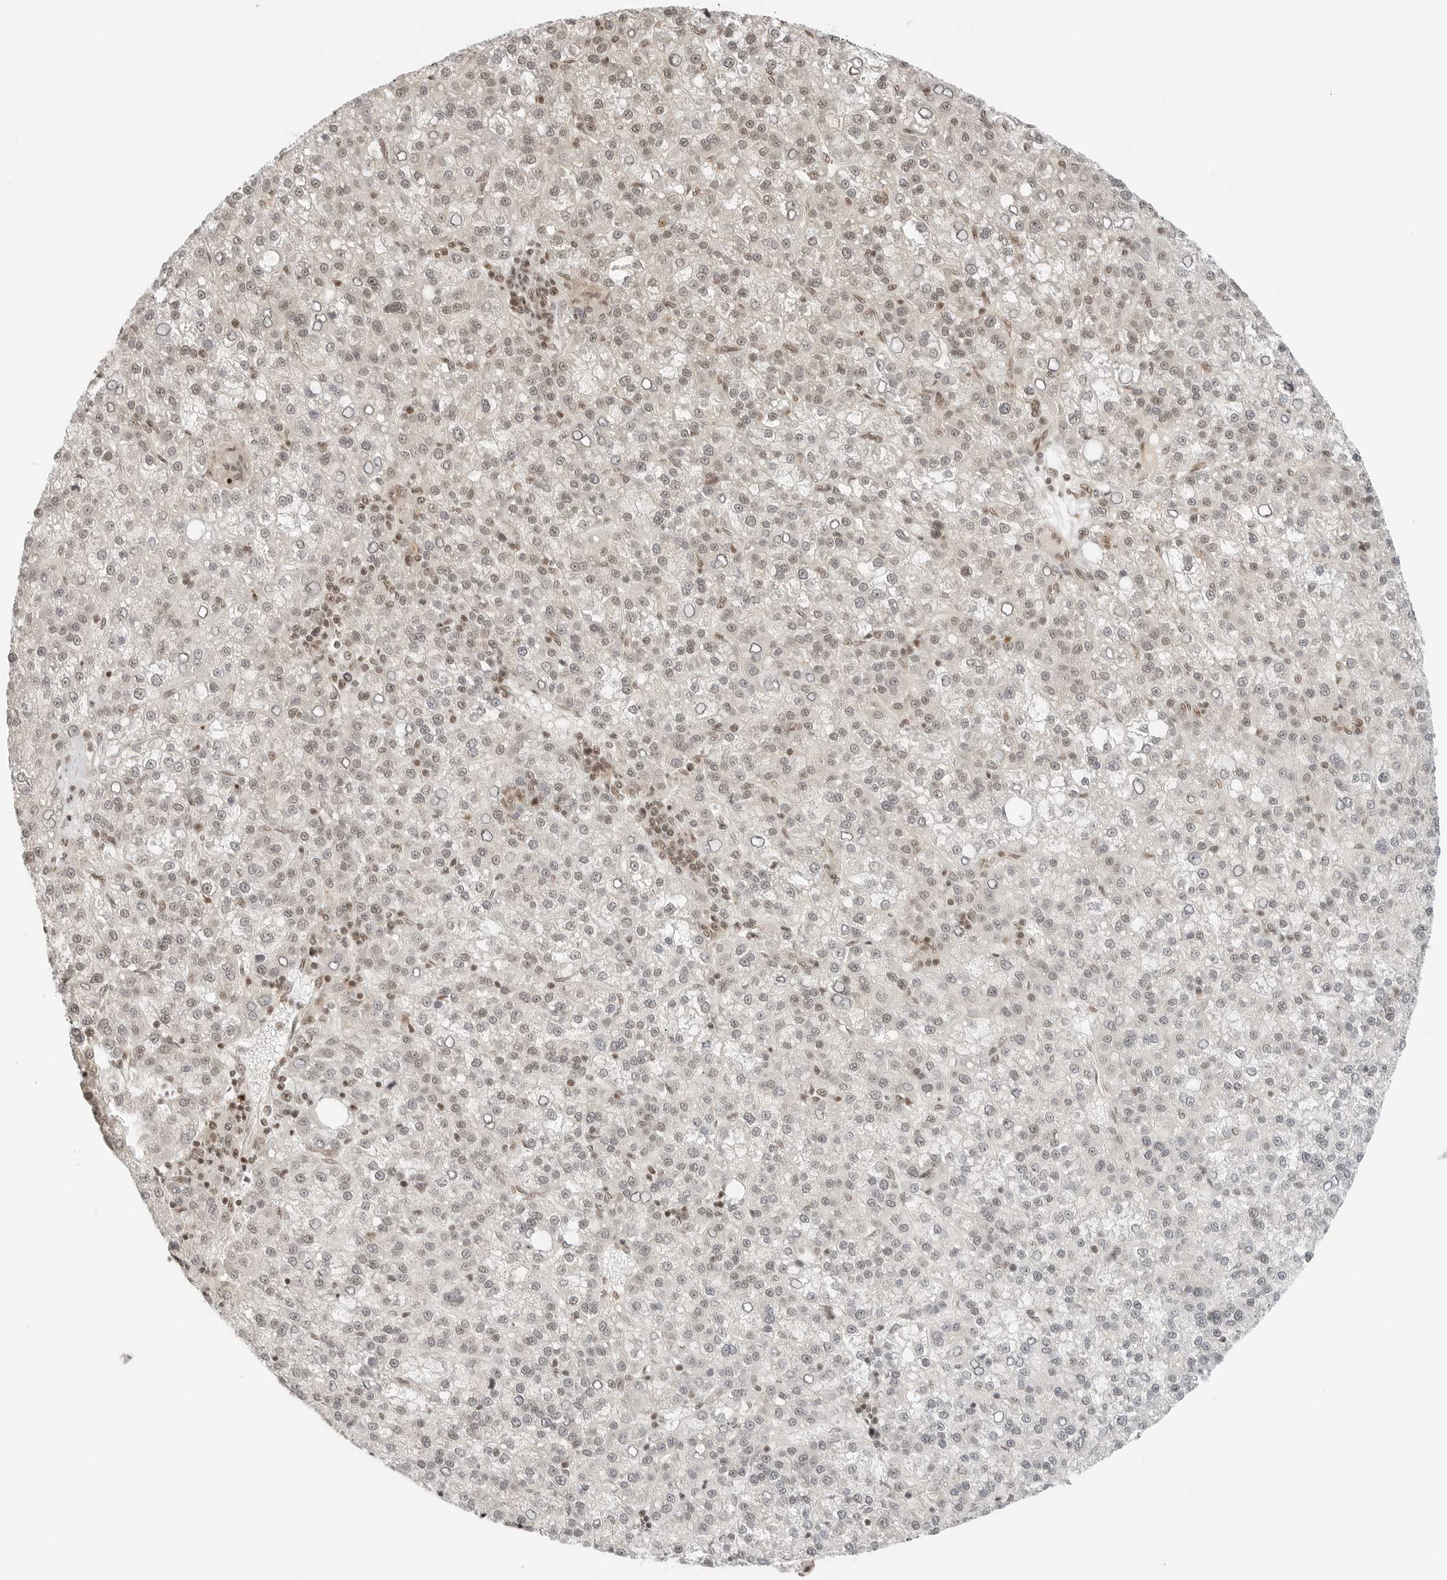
{"staining": {"intensity": "weak", "quantity": "<25%", "location": "nuclear"}, "tissue": "liver cancer", "cell_type": "Tumor cells", "image_type": "cancer", "snomed": [{"axis": "morphology", "description": "Carcinoma, Hepatocellular, NOS"}, {"axis": "topography", "description": "Liver"}], "caption": "Tumor cells show no significant positivity in liver cancer.", "gene": "CRTC2", "patient": {"sex": "female", "age": 58}}